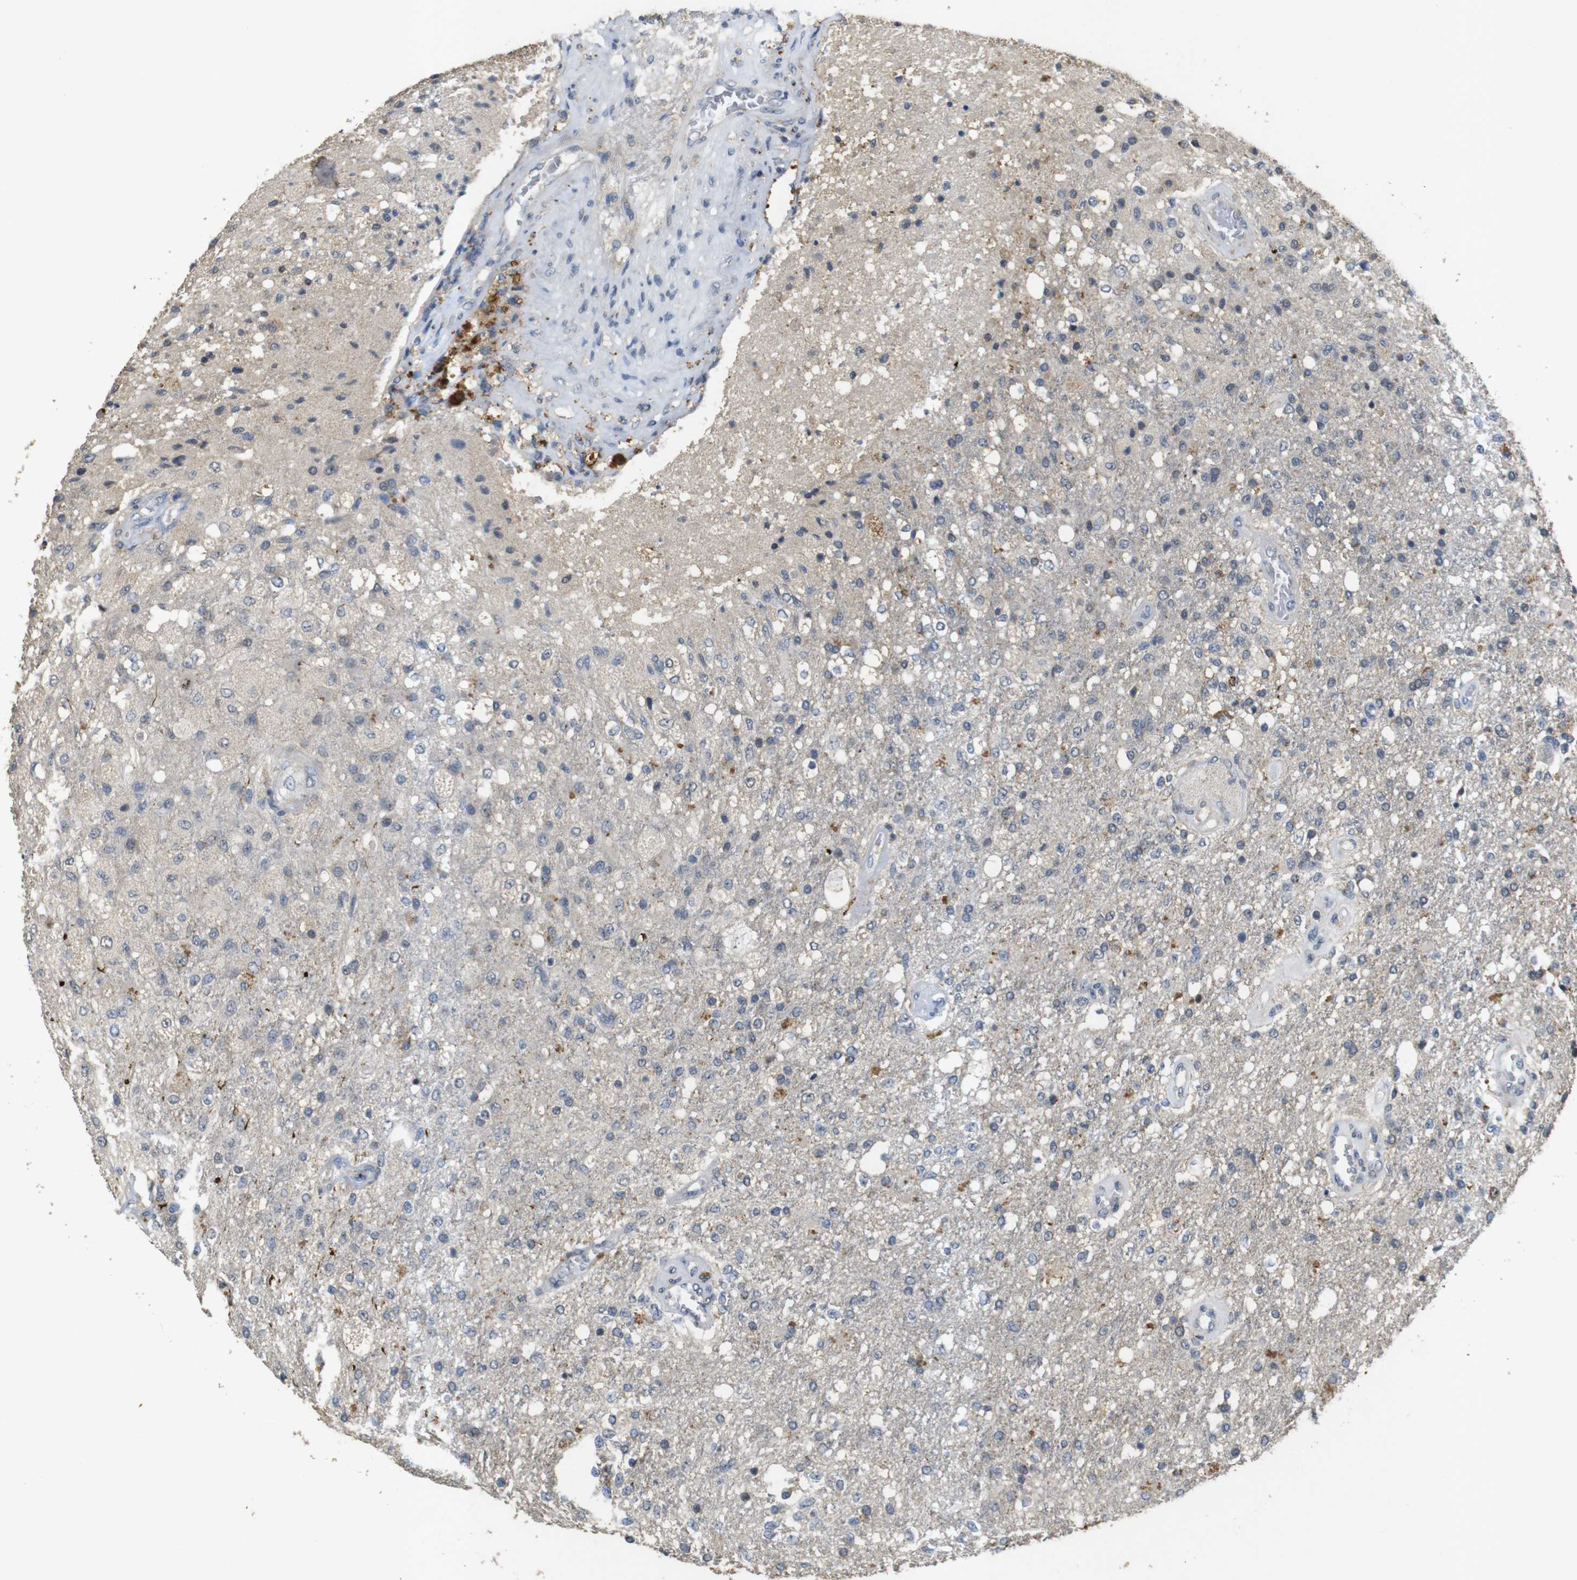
{"staining": {"intensity": "weak", "quantity": "25%-75%", "location": "cytoplasmic/membranous"}, "tissue": "glioma", "cell_type": "Tumor cells", "image_type": "cancer", "snomed": [{"axis": "morphology", "description": "Normal tissue, NOS"}, {"axis": "morphology", "description": "Glioma, malignant, High grade"}, {"axis": "topography", "description": "Cerebral cortex"}], "caption": "About 25%-75% of tumor cells in malignant high-grade glioma reveal weak cytoplasmic/membranous protein staining as visualized by brown immunohistochemical staining.", "gene": "MAGI2", "patient": {"sex": "male", "age": 77}}